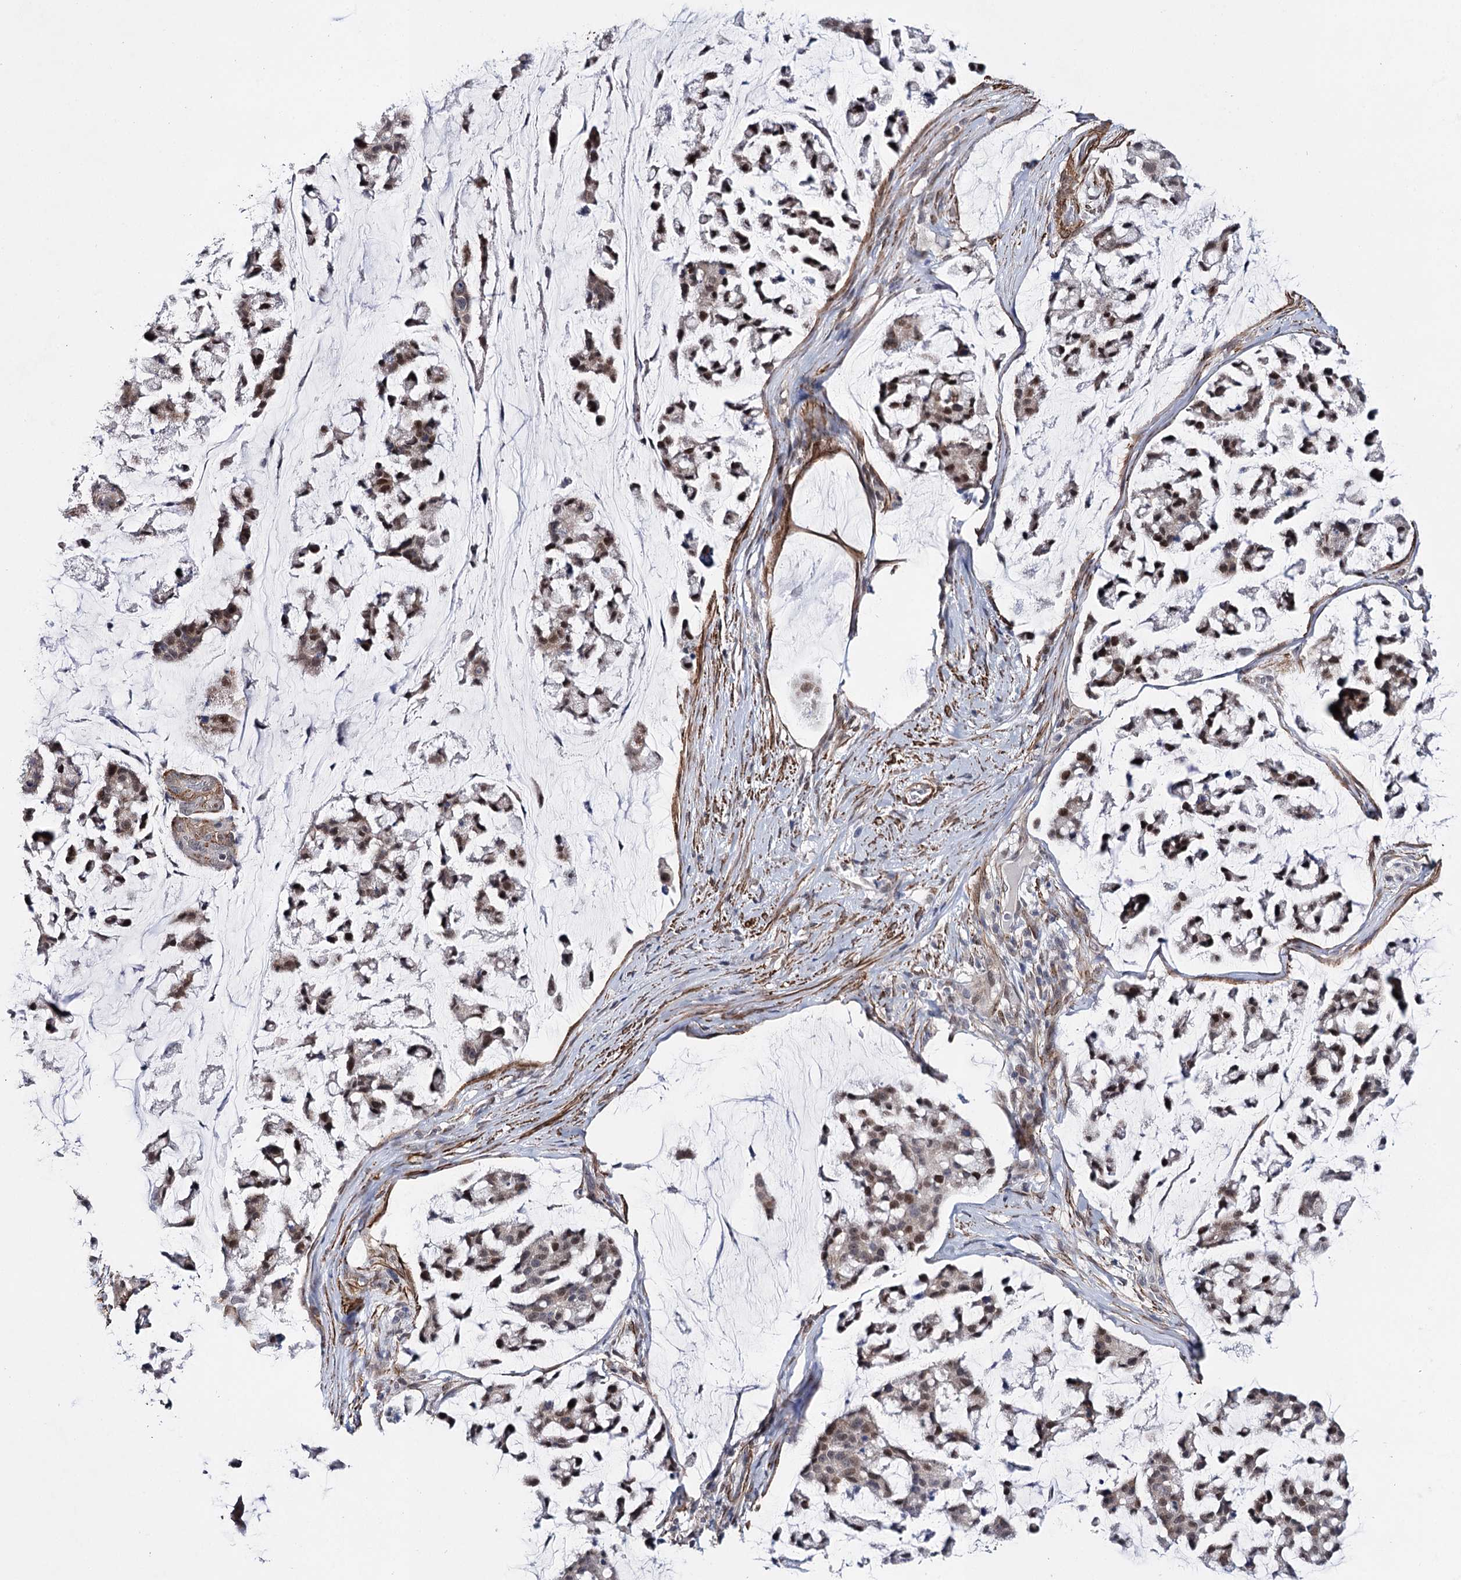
{"staining": {"intensity": "weak", "quantity": "25%-75%", "location": "cytoplasmic/membranous,nuclear"}, "tissue": "stomach cancer", "cell_type": "Tumor cells", "image_type": "cancer", "snomed": [{"axis": "morphology", "description": "Adenocarcinoma, NOS"}, {"axis": "topography", "description": "Stomach, lower"}], "caption": "Human stomach adenocarcinoma stained with a brown dye shows weak cytoplasmic/membranous and nuclear positive positivity in about 25%-75% of tumor cells.", "gene": "CFAP46", "patient": {"sex": "male", "age": 67}}